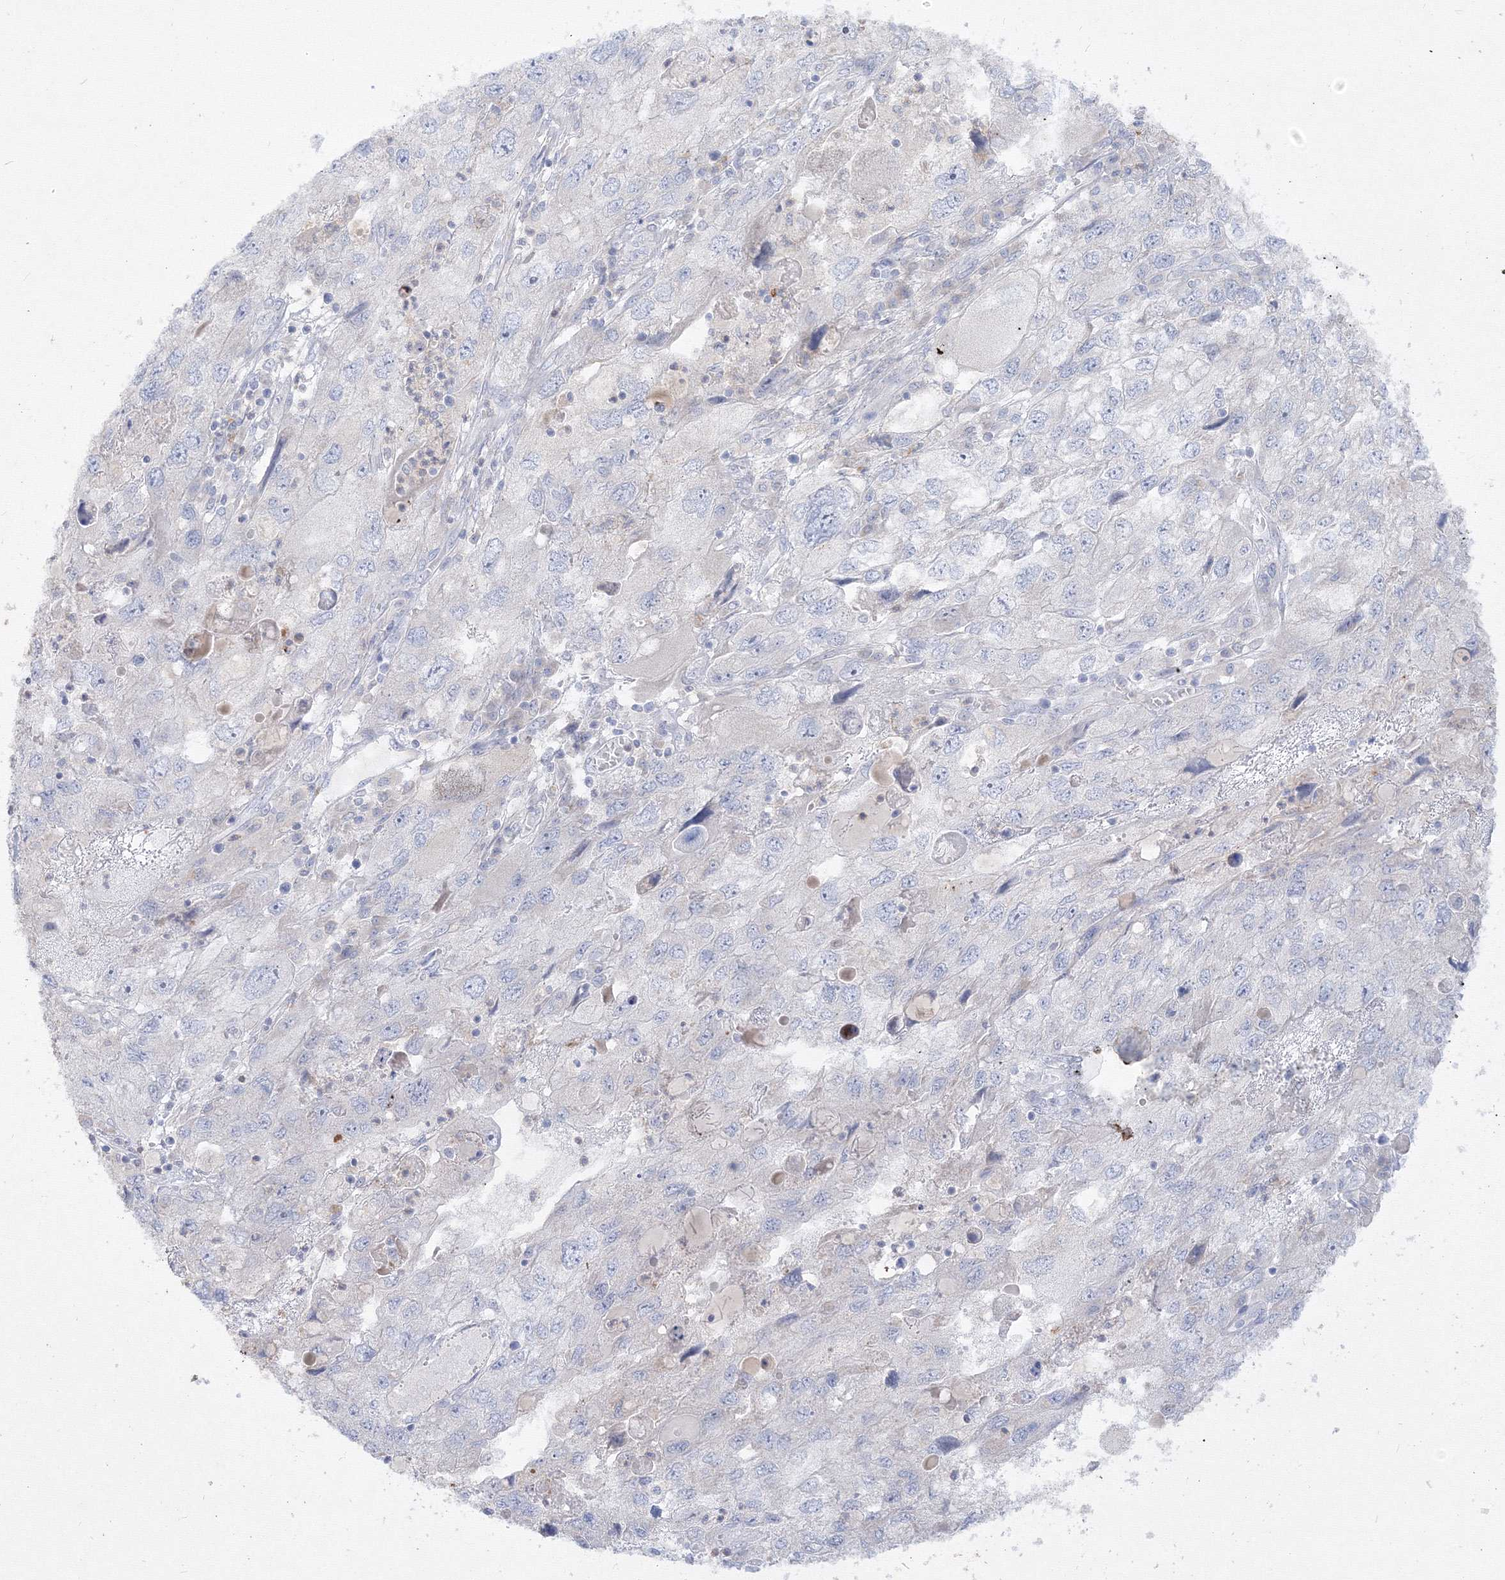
{"staining": {"intensity": "negative", "quantity": "none", "location": "none"}, "tissue": "endometrial cancer", "cell_type": "Tumor cells", "image_type": "cancer", "snomed": [{"axis": "morphology", "description": "Adenocarcinoma, NOS"}, {"axis": "topography", "description": "Endometrium"}], "caption": "High power microscopy micrograph of an immunohistochemistry (IHC) image of endometrial cancer (adenocarcinoma), revealing no significant staining in tumor cells.", "gene": "FBXL8", "patient": {"sex": "female", "age": 49}}